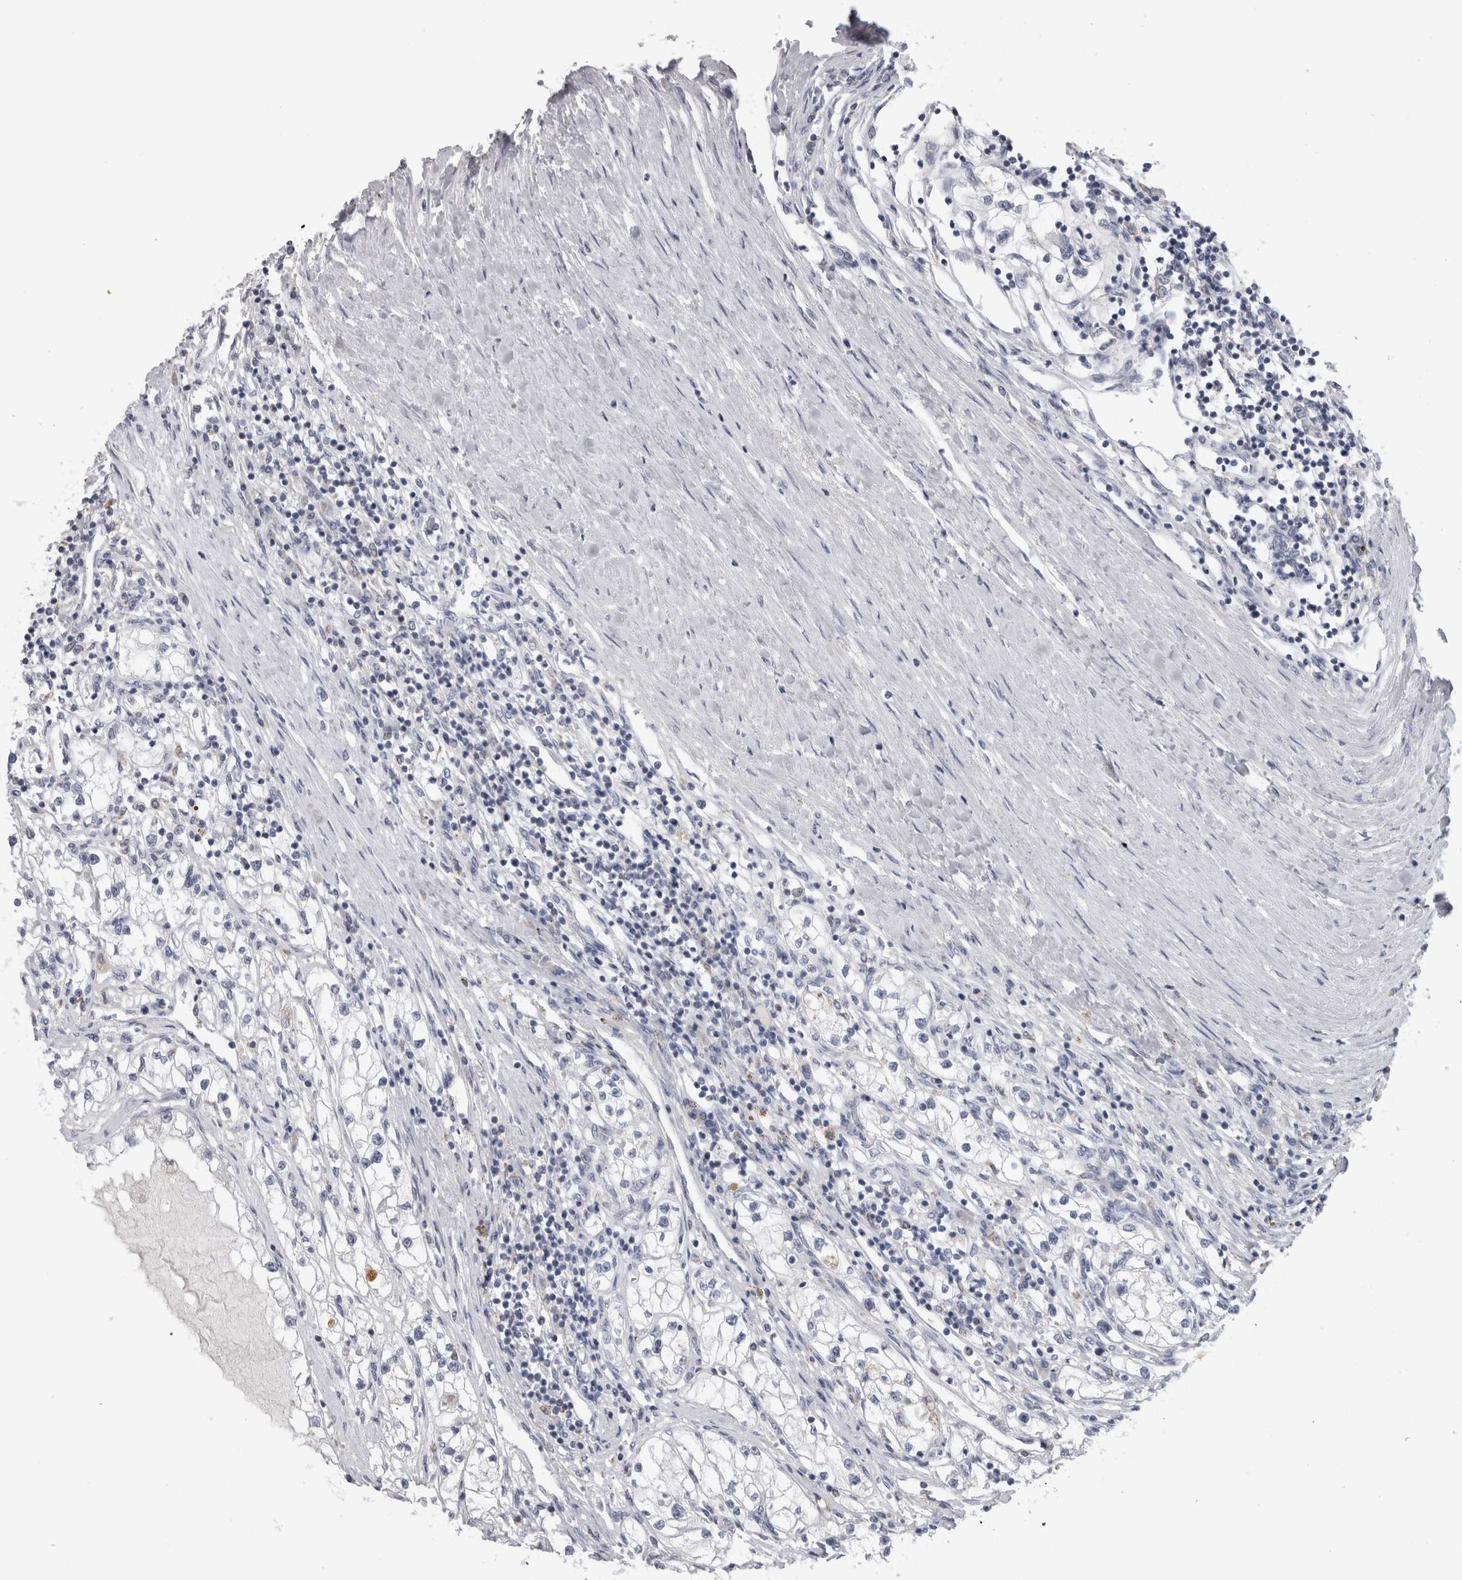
{"staining": {"intensity": "negative", "quantity": "none", "location": "none"}, "tissue": "renal cancer", "cell_type": "Tumor cells", "image_type": "cancer", "snomed": [{"axis": "morphology", "description": "Adenocarcinoma, NOS"}, {"axis": "topography", "description": "Kidney"}], "caption": "Immunohistochemical staining of renal adenocarcinoma exhibits no significant staining in tumor cells.", "gene": "DHRS4", "patient": {"sex": "male", "age": 68}}